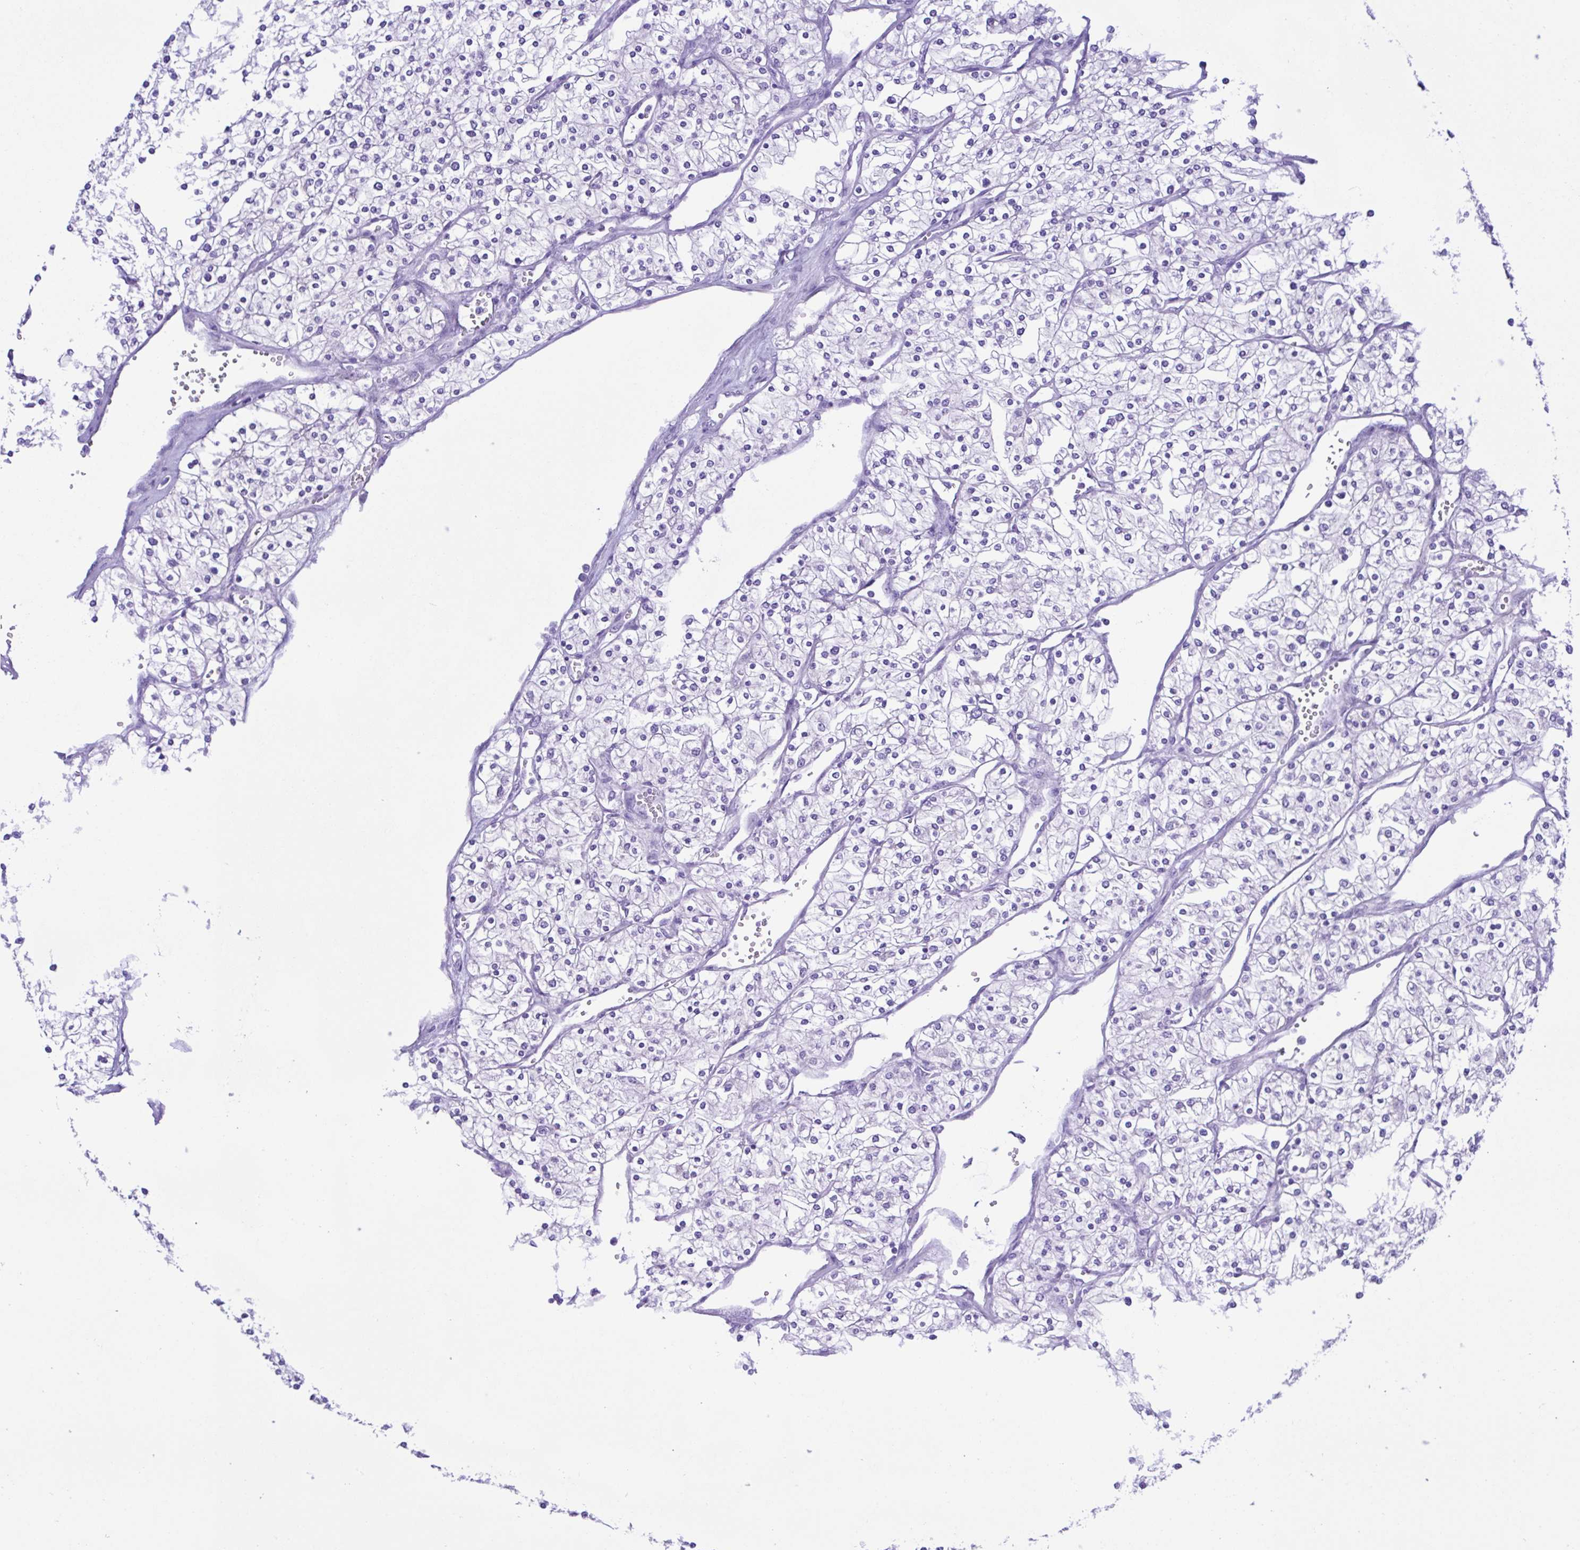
{"staining": {"intensity": "negative", "quantity": "none", "location": "none"}, "tissue": "renal cancer", "cell_type": "Tumor cells", "image_type": "cancer", "snomed": [{"axis": "morphology", "description": "Adenocarcinoma, NOS"}, {"axis": "topography", "description": "Kidney"}], "caption": "The immunohistochemistry histopathology image has no significant staining in tumor cells of renal cancer (adenocarcinoma) tissue.", "gene": "CYP11A1", "patient": {"sex": "male", "age": 80}}